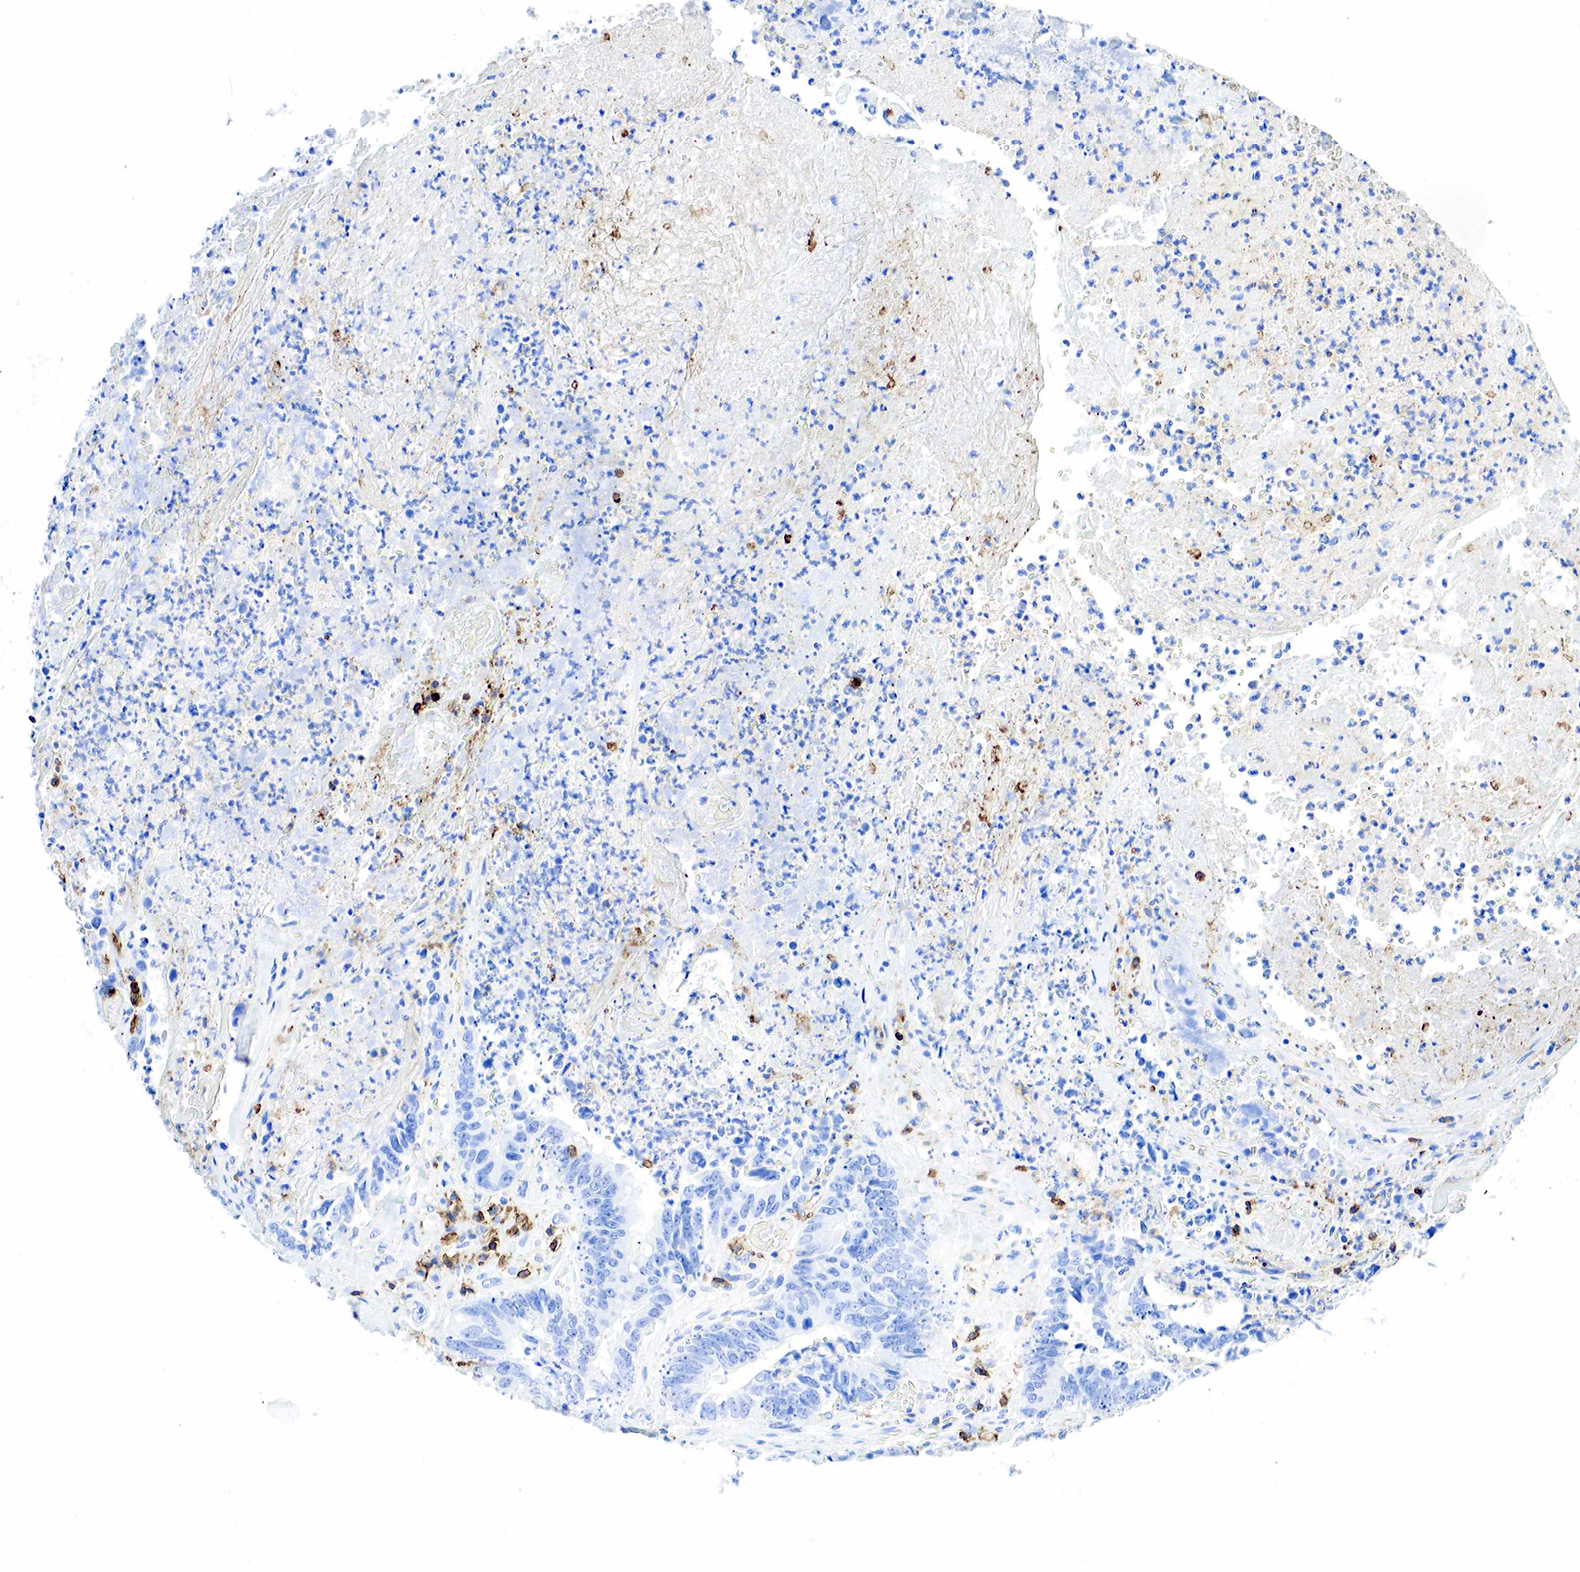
{"staining": {"intensity": "negative", "quantity": "none", "location": "none"}, "tissue": "colorectal cancer", "cell_type": "Tumor cells", "image_type": "cancer", "snomed": [{"axis": "morphology", "description": "Adenocarcinoma, NOS"}, {"axis": "topography", "description": "Rectum"}], "caption": "An image of adenocarcinoma (colorectal) stained for a protein shows no brown staining in tumor cells.", "gene": "PTPRC", "patient": {"sex": "female", "age": 65}}